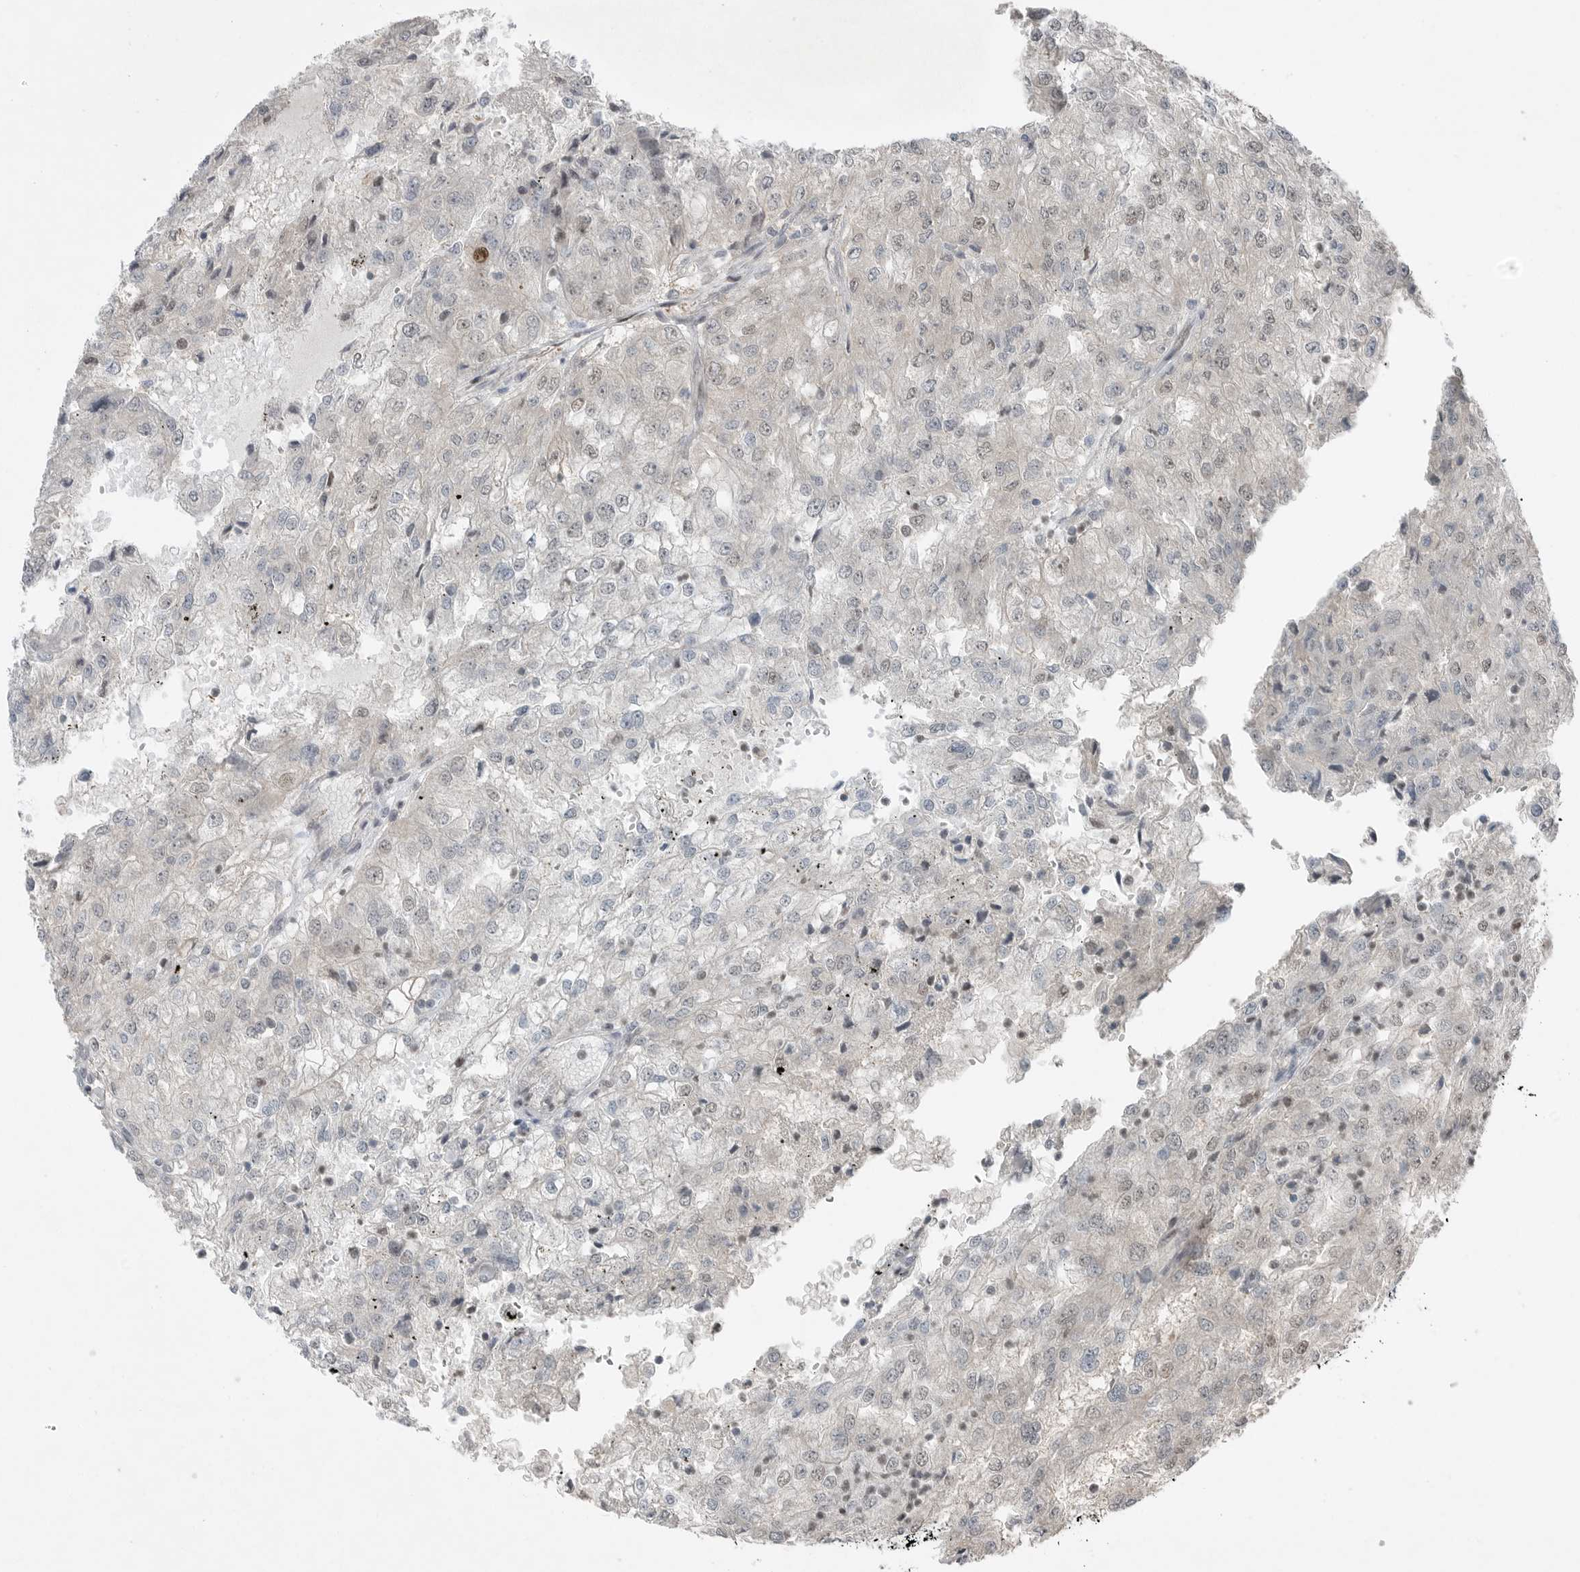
{"staining": {"intensity": "weak", "quantity": "<25%", "location": "nuclear"}, "tissue": "renal cancer", "cell_type": "Tumor cells", "image_type": "cancer", "snomed": [{"axis": "morphology", "description": "Adenocarcinoma, NOS"}, {"axis": "topography", "description": "Kidney"}], "caption": "Immunohistochemistry (IHC) of renal cancer displays no expression in tumor cells. The staining was performed using DAB (3,3'-diaminobenzidine) to visualize the protein expression in brown, while the nuclei were stained in blue with hematoxylin (Magnification: 20x).", "gene": "MFAP3L", "patient": {"sex": "female", "age": 54}}